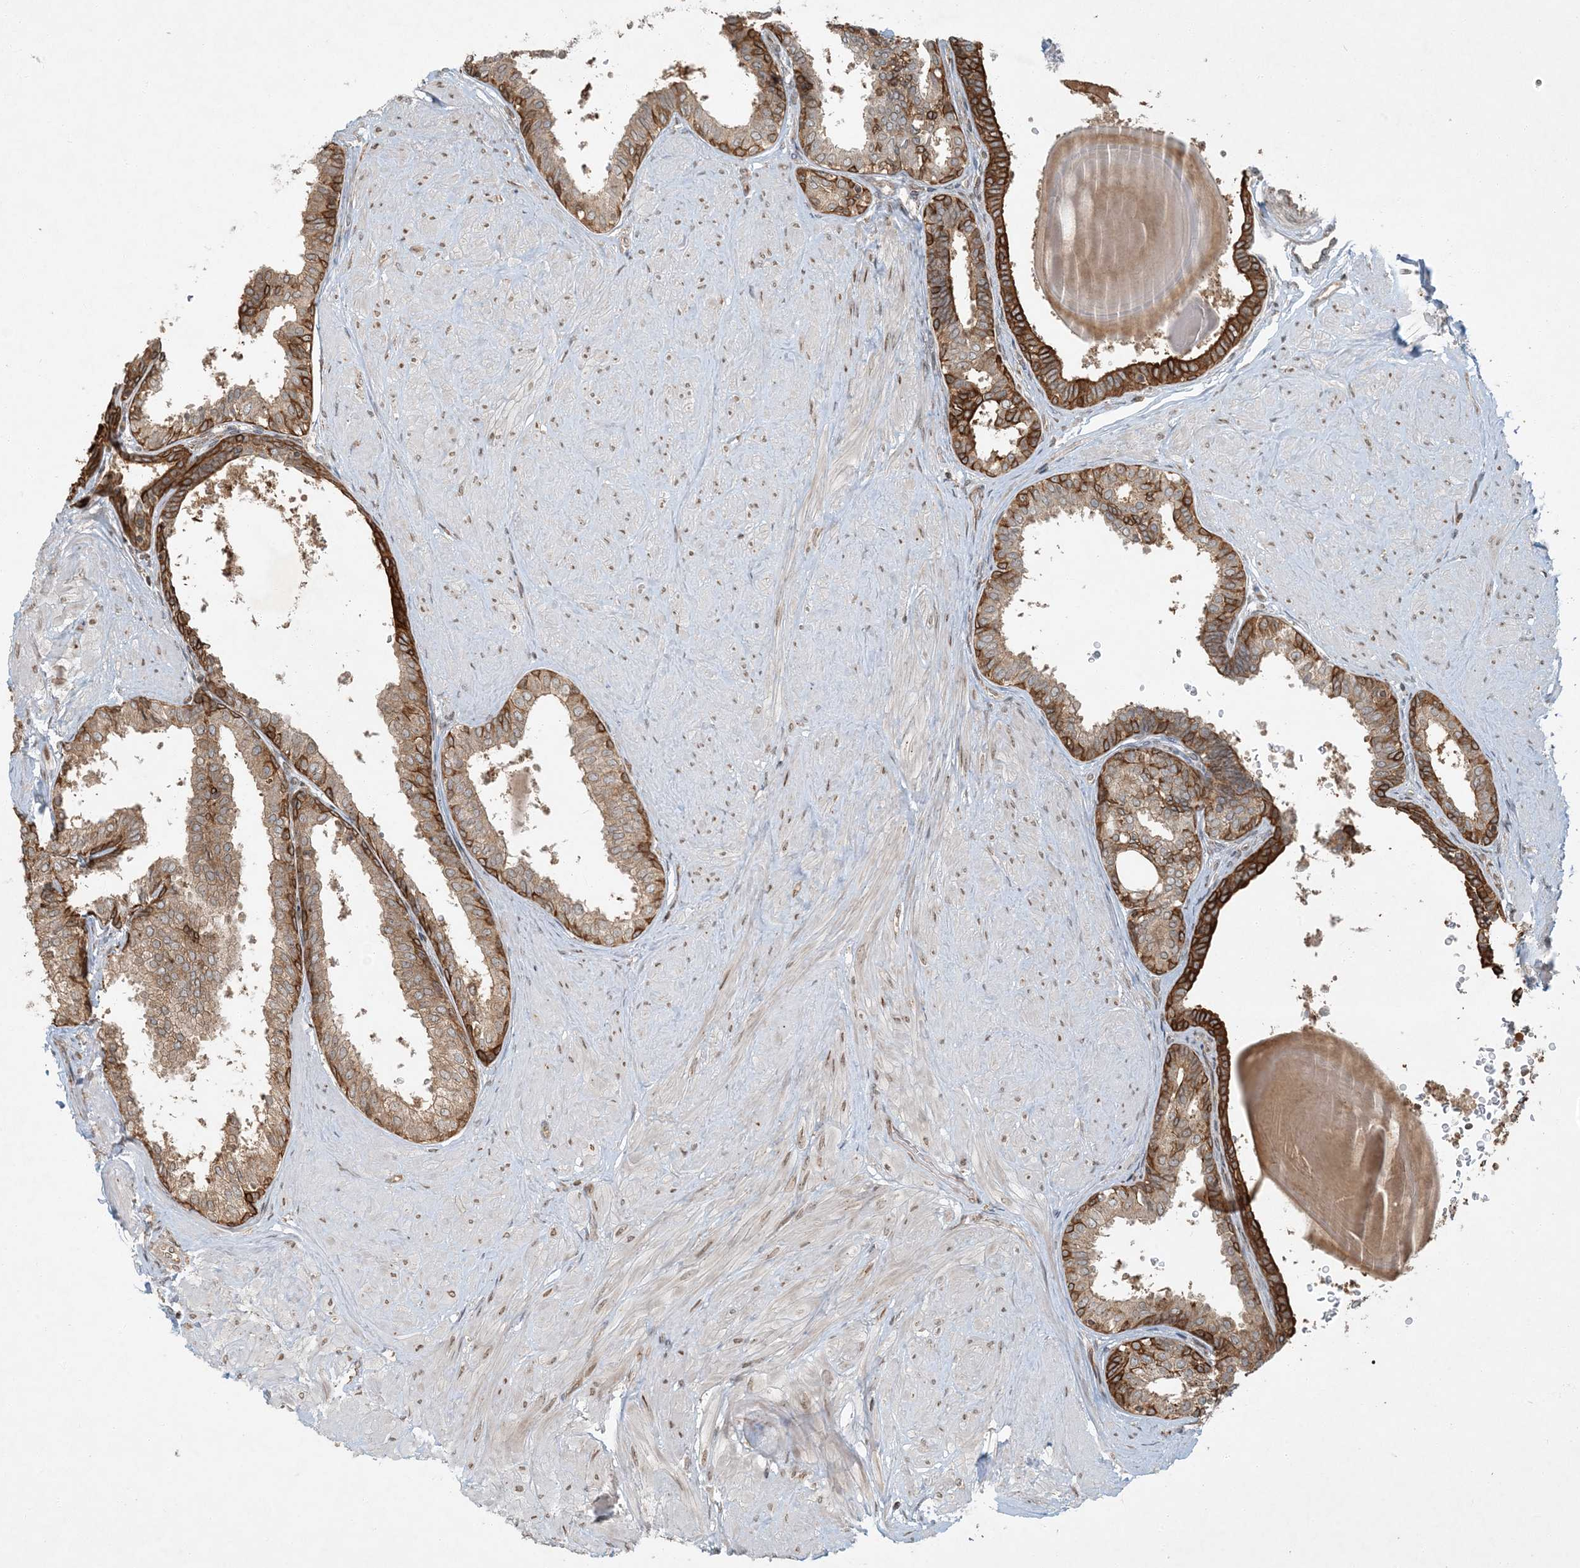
{"staining": {"intensity": "strong", "quantity": ">75%", "location": "cytoplasmic/membranous"}, "tissue": "prostate", "cell_type": "Glandular cells", "image_type": "normal", "snomed": [{"axis": "morphology", "description": "Normal tissue, NOS"}, {"axis": "topography", "description": "Prostate"}], "caption": "This photomicrograph exhibits immunohistochemistry (IHC) staining of benign human prostate, with high strong cytoplasmic/membranous expression in about >75% of glandular cells.", "gene": "COMMD8", "patient": {"sex": "male", "age": 48}}